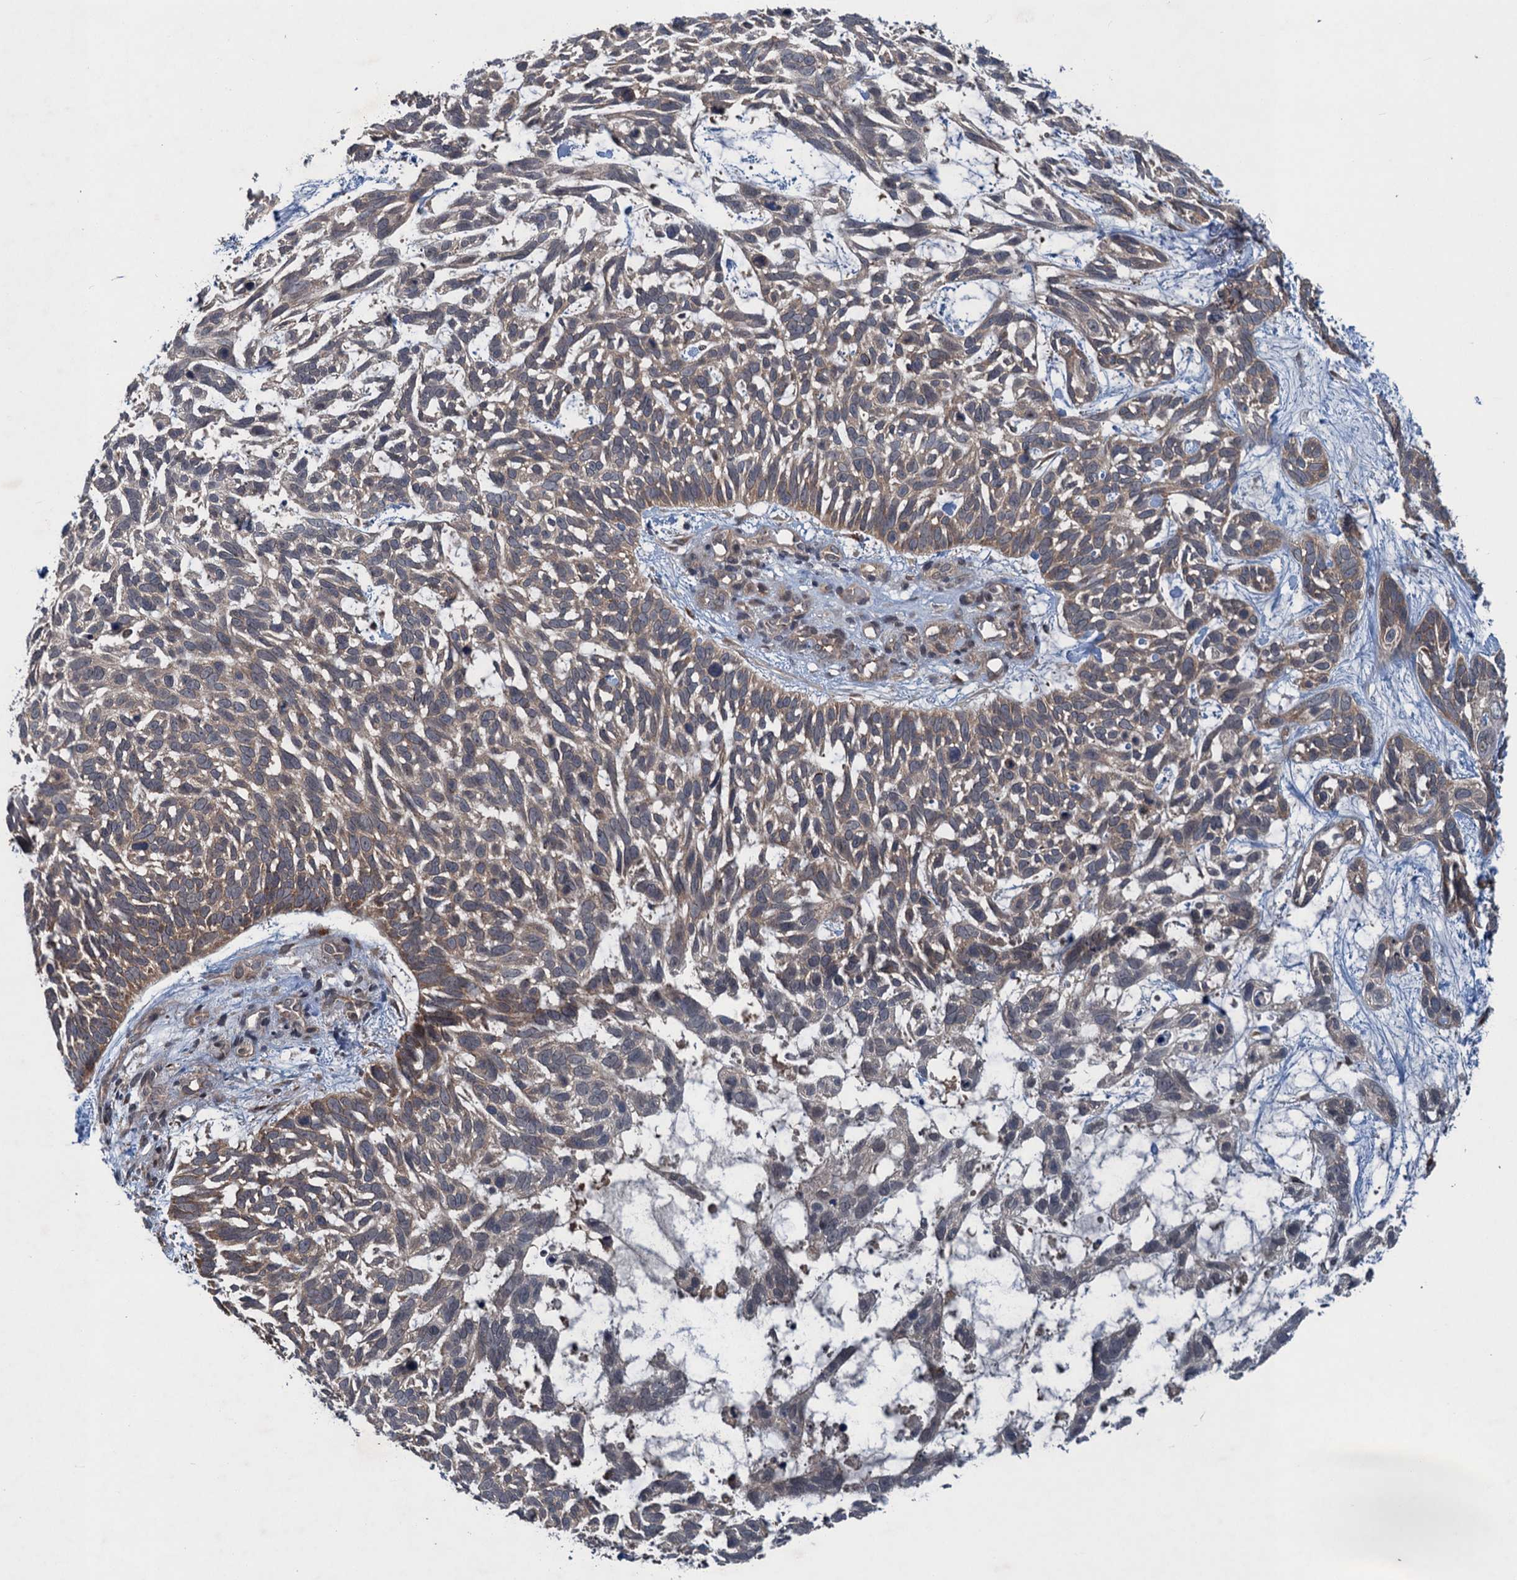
{"staining": {"intensity": "moderate", "quantity": ">75%", "location": "cytoplasmic/membranous"}, "tissue": "skin cancer", "cell_type": "Tumor cells", "image_type": "cancer", "snomed": [{"axis": "morphology", "description": "Basal cell carcinoma"}, {"axis": "topography", "description": "Skin"}], "caption": "The photomicrograph shows immunohistochemical staining of basal cell carcinoma (skin). There is moderate cytoplasmic/membranous positivity is appreciated in approximately >75% of tumor cells.", "gene": "RNF165", "patient": {"sex": "male", "age": 88}}